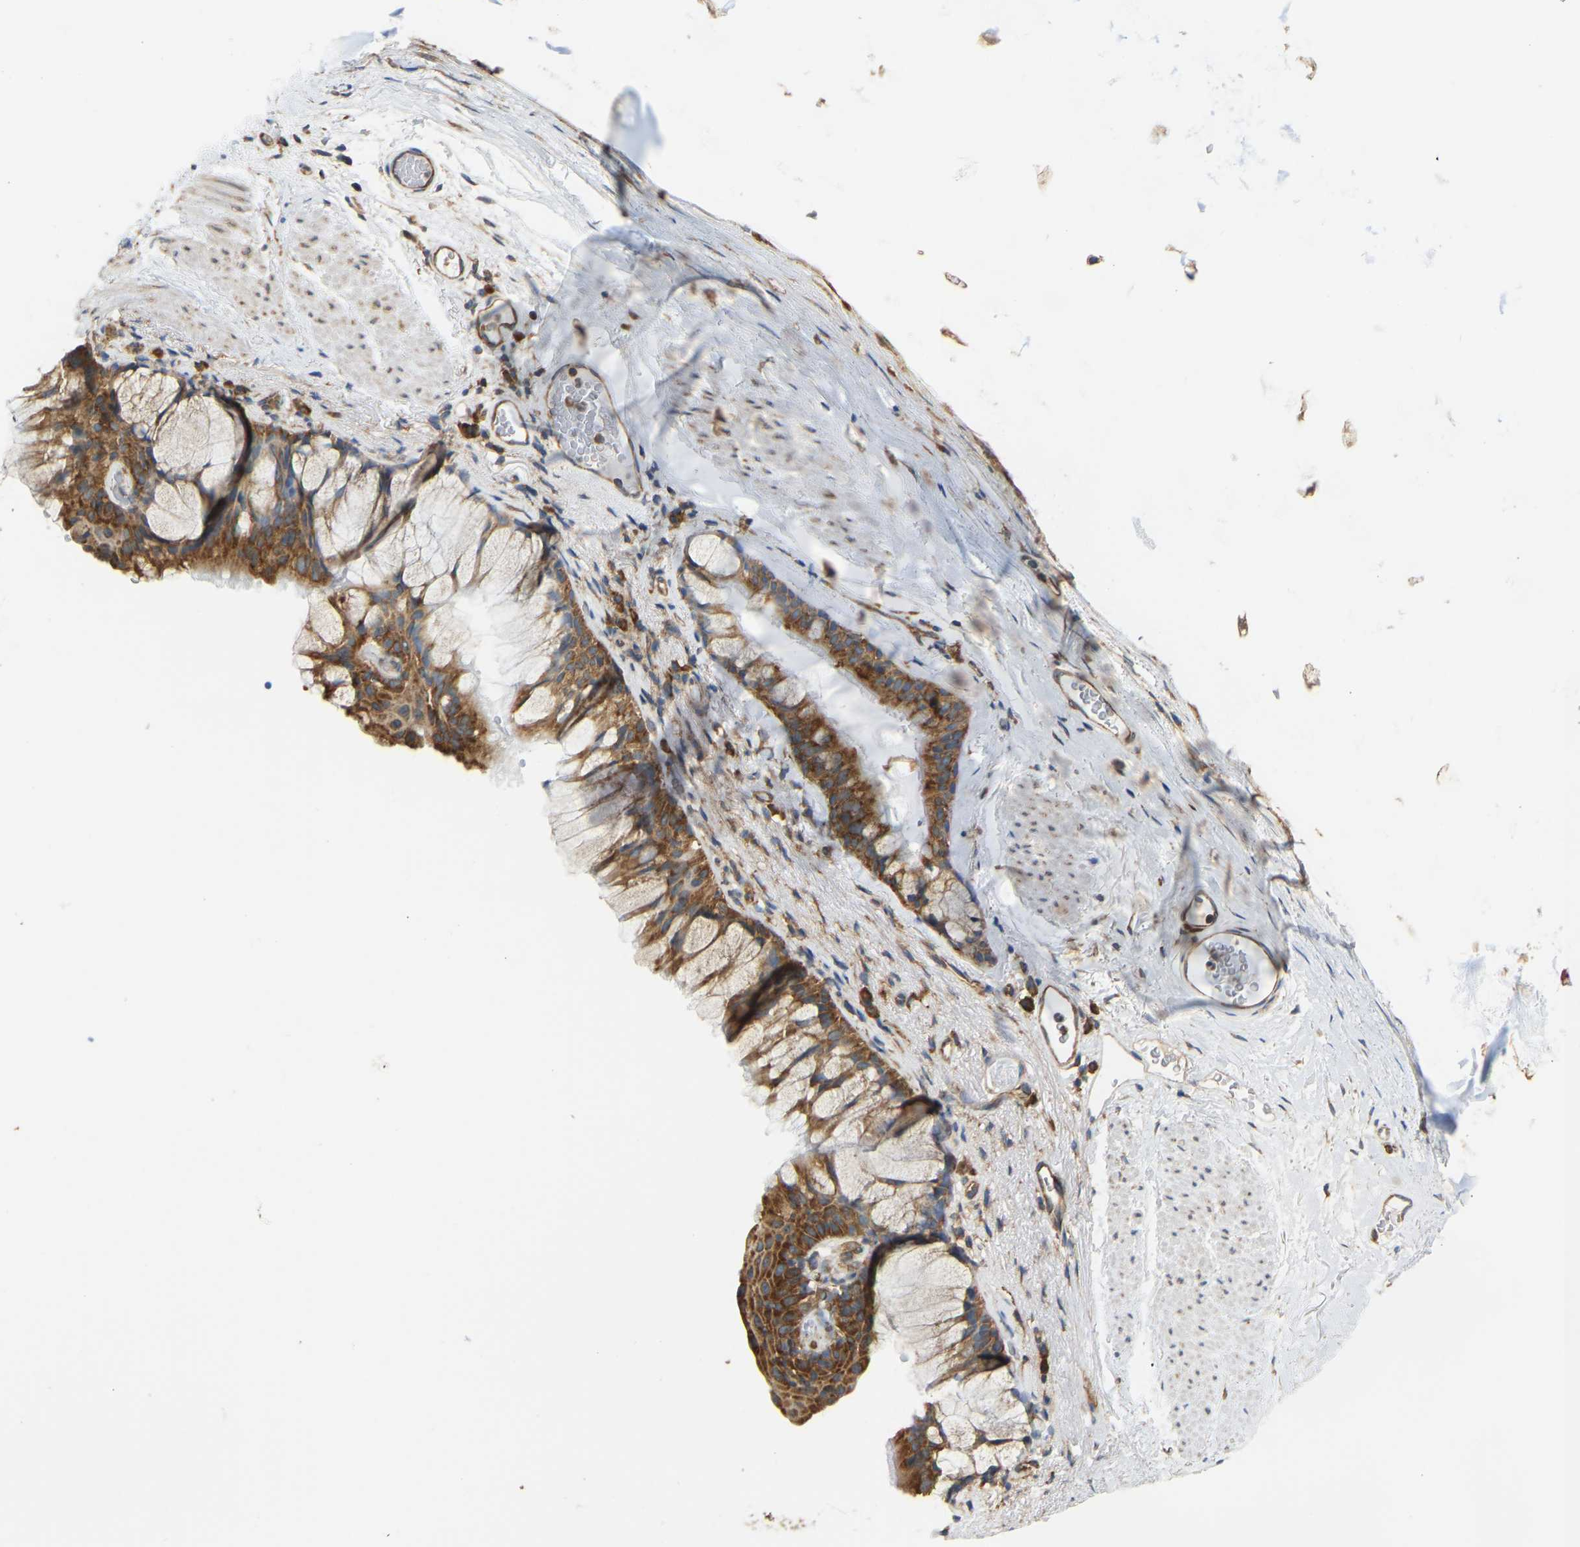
{"staining": {"intensity": "strong", "quantity": ">75%", "location": "cytoplasmic/membranous"}, "tissue": "bronchus", "cell_type": "Respiratory epithelial cells", "image_type": "normal", "snomed": [{"axis": "morphology", "description": "Normal tissue, NOS"}, {"axis": "topography", "description": "Cartilage tissue"}, {"axis": "topography", "description": "Bronchus"}], "caption": "Protein staining exhibits strong cytoplasmic/membranous expression in approximately >75% of respiratory epithelial cells in unremarkable bronchus. (brown staining indicates protein expression, while blue staining denotes nuclei).", "gene": "RPS6KB2", "patient": {"sex": "female", "age": 53}}